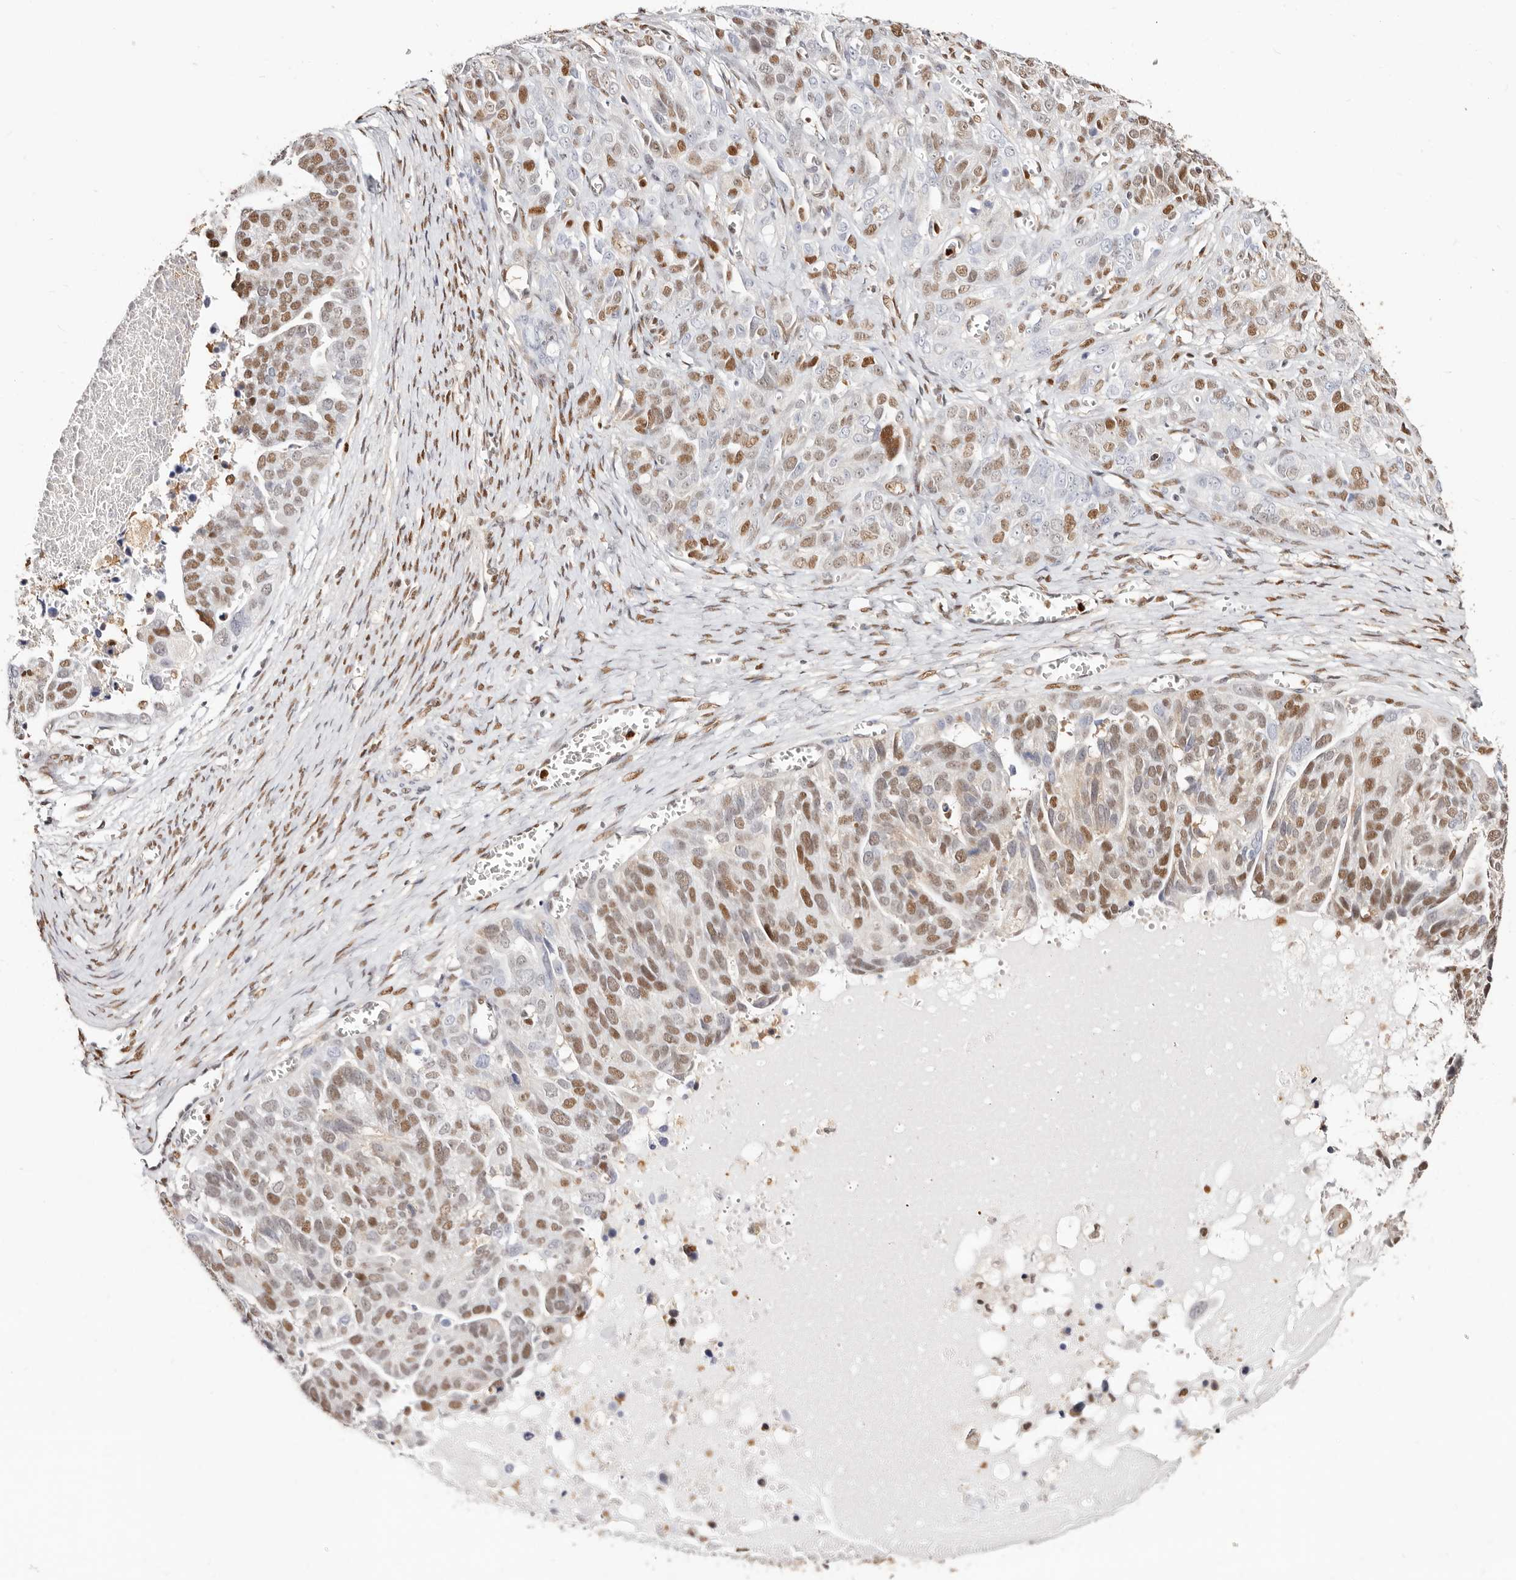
{"staining": {"intensity": "moderate", "quantity": ">75%", "location": "nuclear"}, "tissue": "ovarian cancer", "cell_type": "Tumor cells", "image_type": "cancer", "snomed": [{"axis": "morphology", "description": "Cystadenocarcinoma, serous, NOS"}, {"axis": "topography", "description": "Ovary"}], "caption": "A medium amount of moderate nuclear positivity is identified in about >75% of tumor cells in ovarian serous cystadenocarcinoma tissue.", "gene": "TKT", "patient": {"sex": "female", "age": 44}}